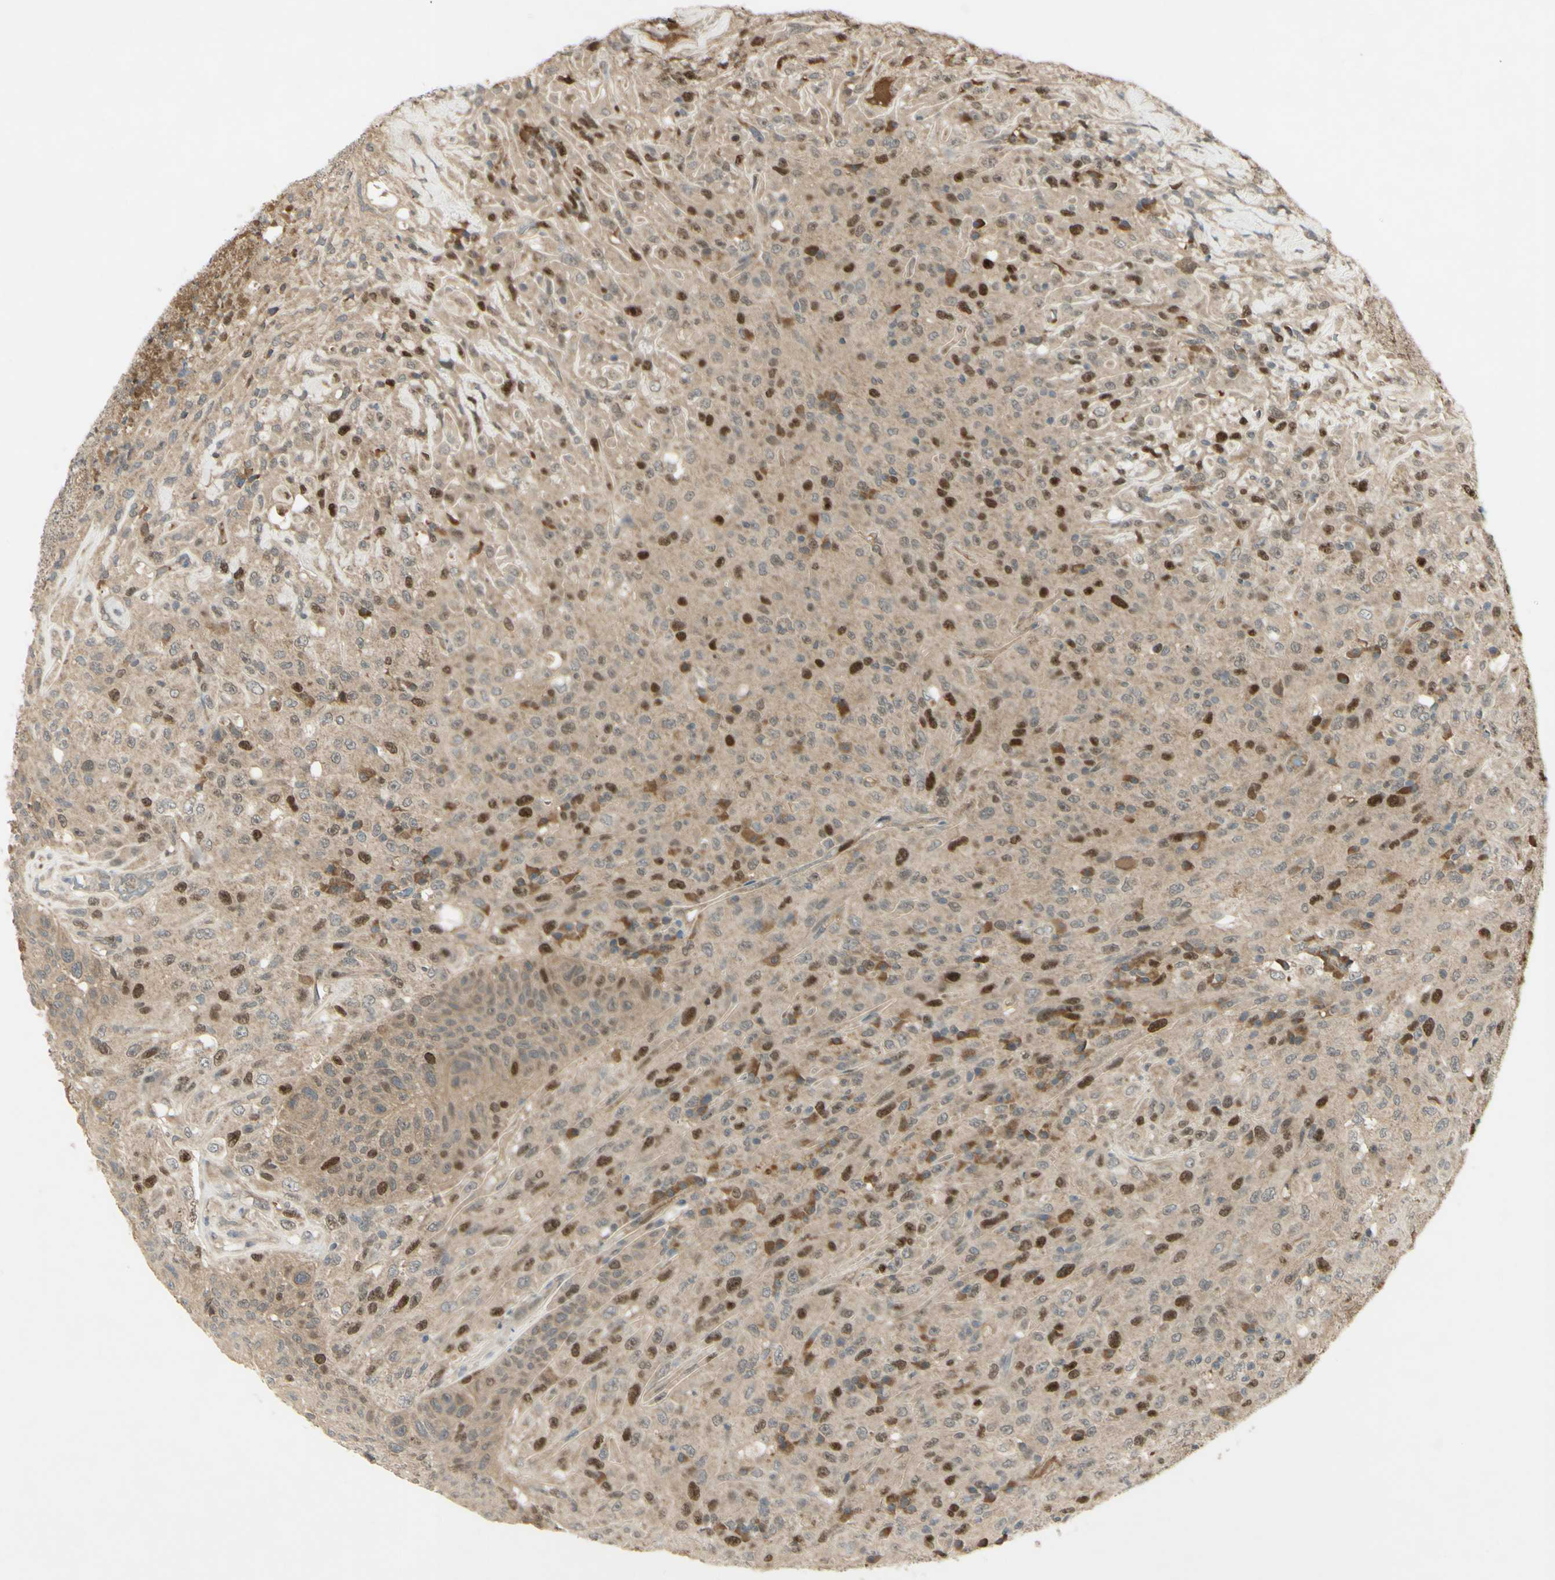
{"staining": {"intensity": "strong", "quantity": "25%-75%", "location": "nuclear"}, "tissue": "urothelial cancer", "cell_type": "Tumor cells", "image_type": "cancer", "snomed": [{"axis": "morphology", "description": "Urothelial carcinoma, High grade"}, {"axis": "topography", "description": "Urinary bladder"}], "caption": "Brown immunohistochemical staining in human urothelial cancer reveals strong nuclear expression in about 25%-75% of tumor cells. (DAB (3,3'-diaminobenzidine) IHC, brown staining for protein, blue staining for nuclei).", "gene": "RAD18", "patient": {"sex": "male", "age": 66}}